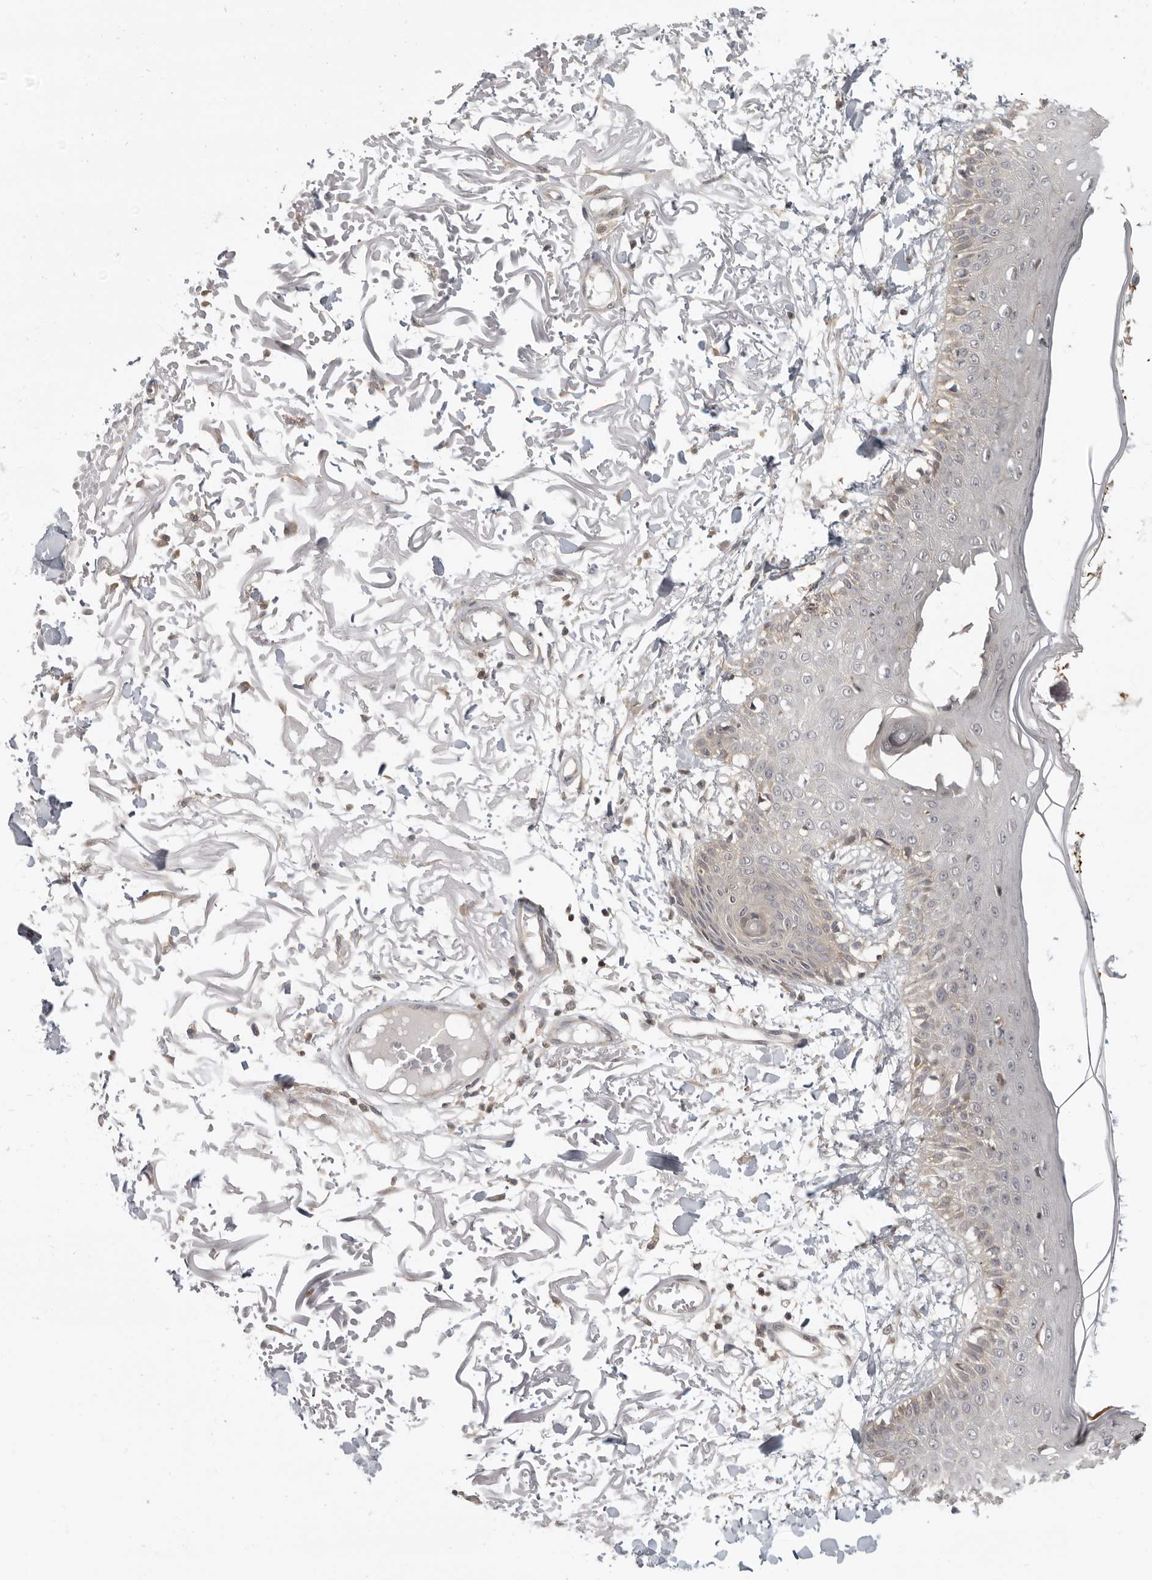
{"staining": {"intensity": "weak", "quantity": ">75%", "location": "cytoplasmic/membranous"}, "tissue": "skin", "cell_type": "Fibroblasts", "image_type": "normal", "snomed": [{"axis": "morphology", "description": "Normal tissue, NOS"}, {"axis": "morphology", "description": "Squamous cell carcinoma, NOS"}, {"axis": "topography", "description": "Skin"}, {"axis": "topography", "description": "Peripheral nerve tissue"}], "caption": "DAB immunohistochemical staining of unremarkable human skin reveals weak cytoplasmic/membranous protein expression in about >75% of fibroblasts.", "gene": "PRRC2A", "patient": {"sex": "male", "age": 83}}